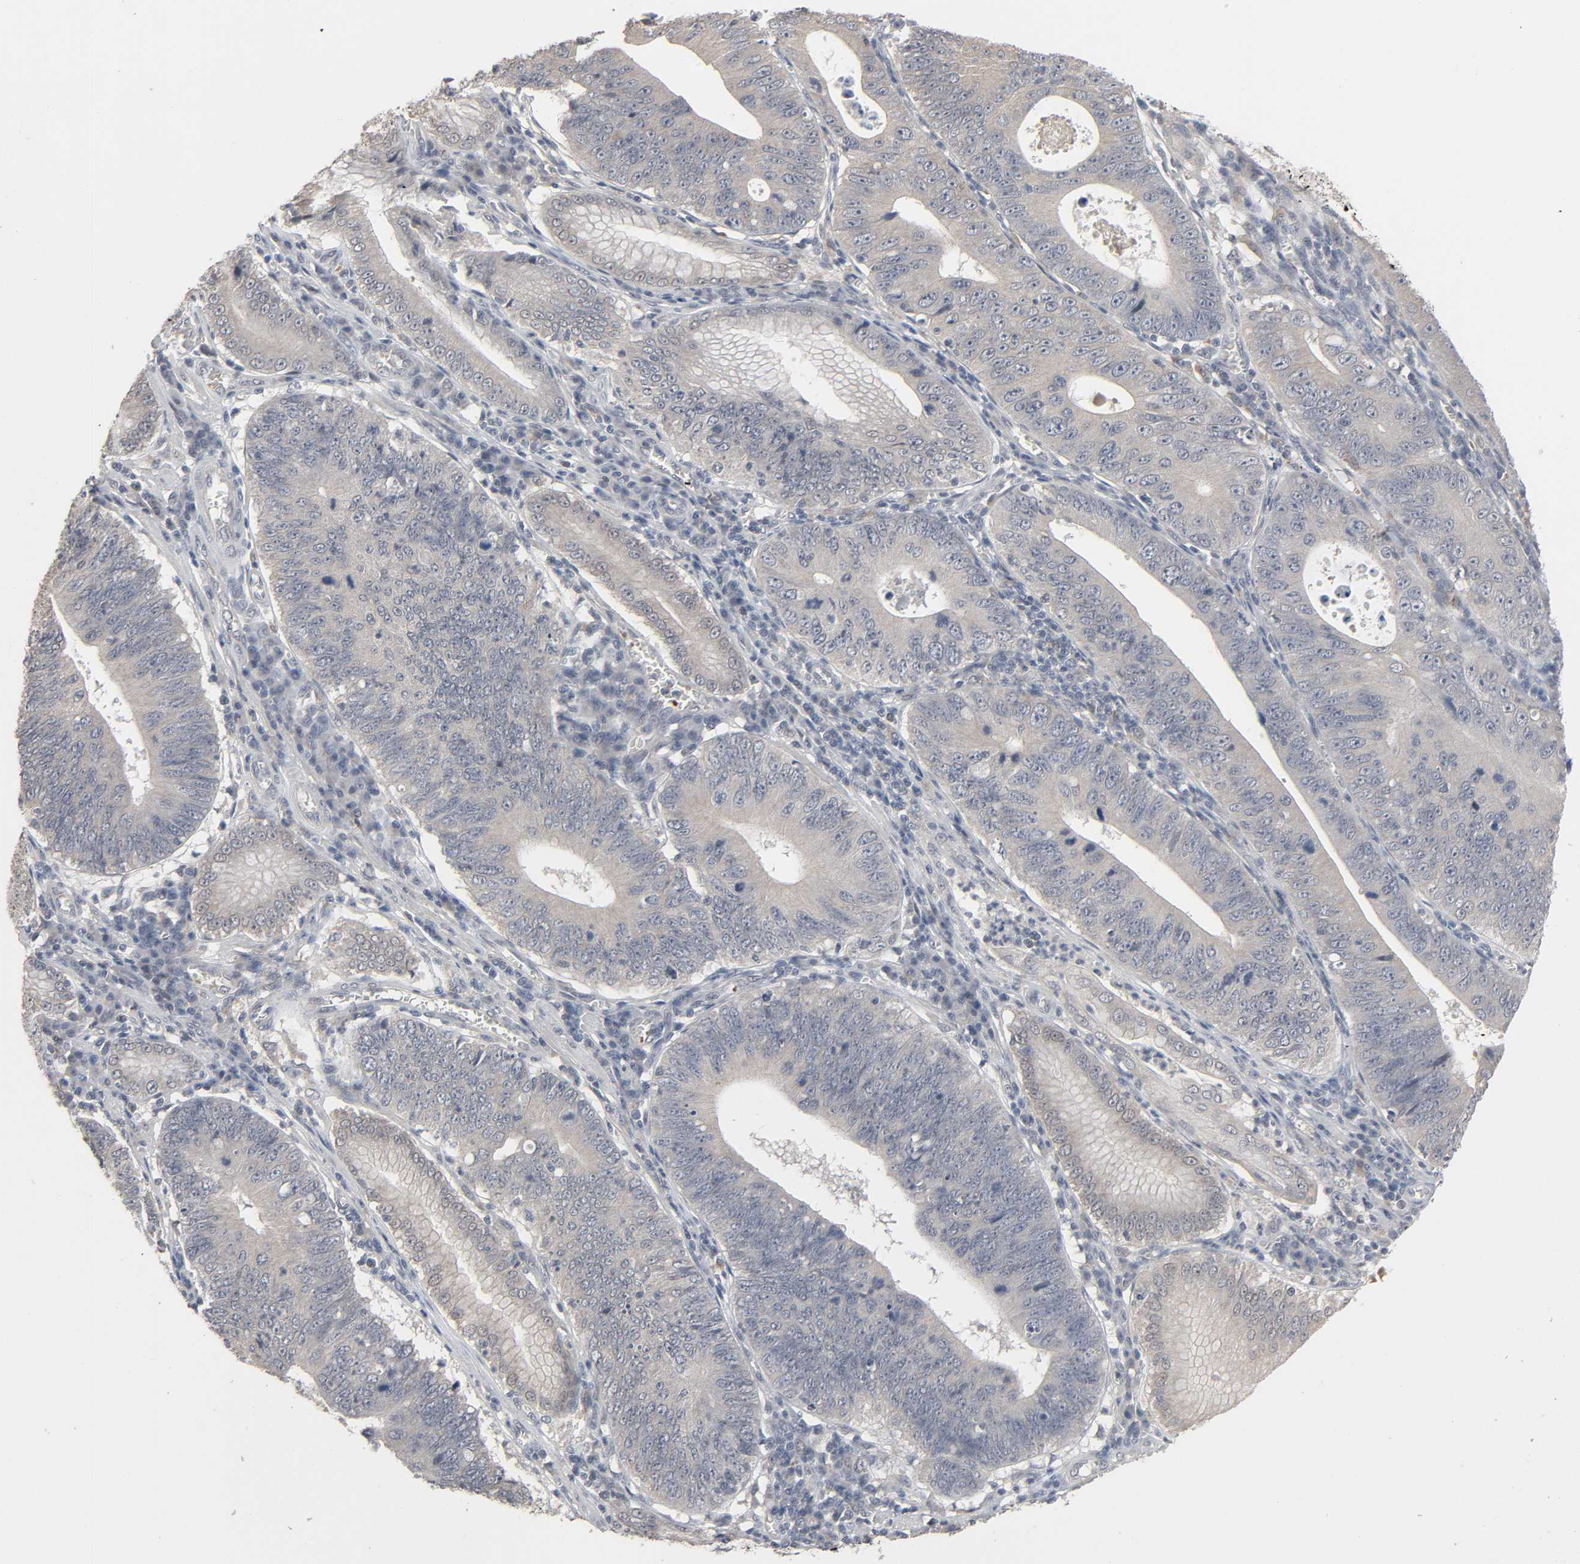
{"staining": {"intensity": "negative", "quantity": "none", "location": "none"}, "tissue": "stomach cancer", "cell_type": "Tumor cells", "image_type": "cancer", "snomed": [{"axis": "morphology", "description": "Adenocarcinoma, NOS"}, {"axis": "topography", "description": "Stomach"}], "caption": "IHC of human stomach cancer (adenocarcinoma) demonstrates no expression in tumor cells.", "gene": "ZNF222", "patient": {"sex": "male", "age": 59}}